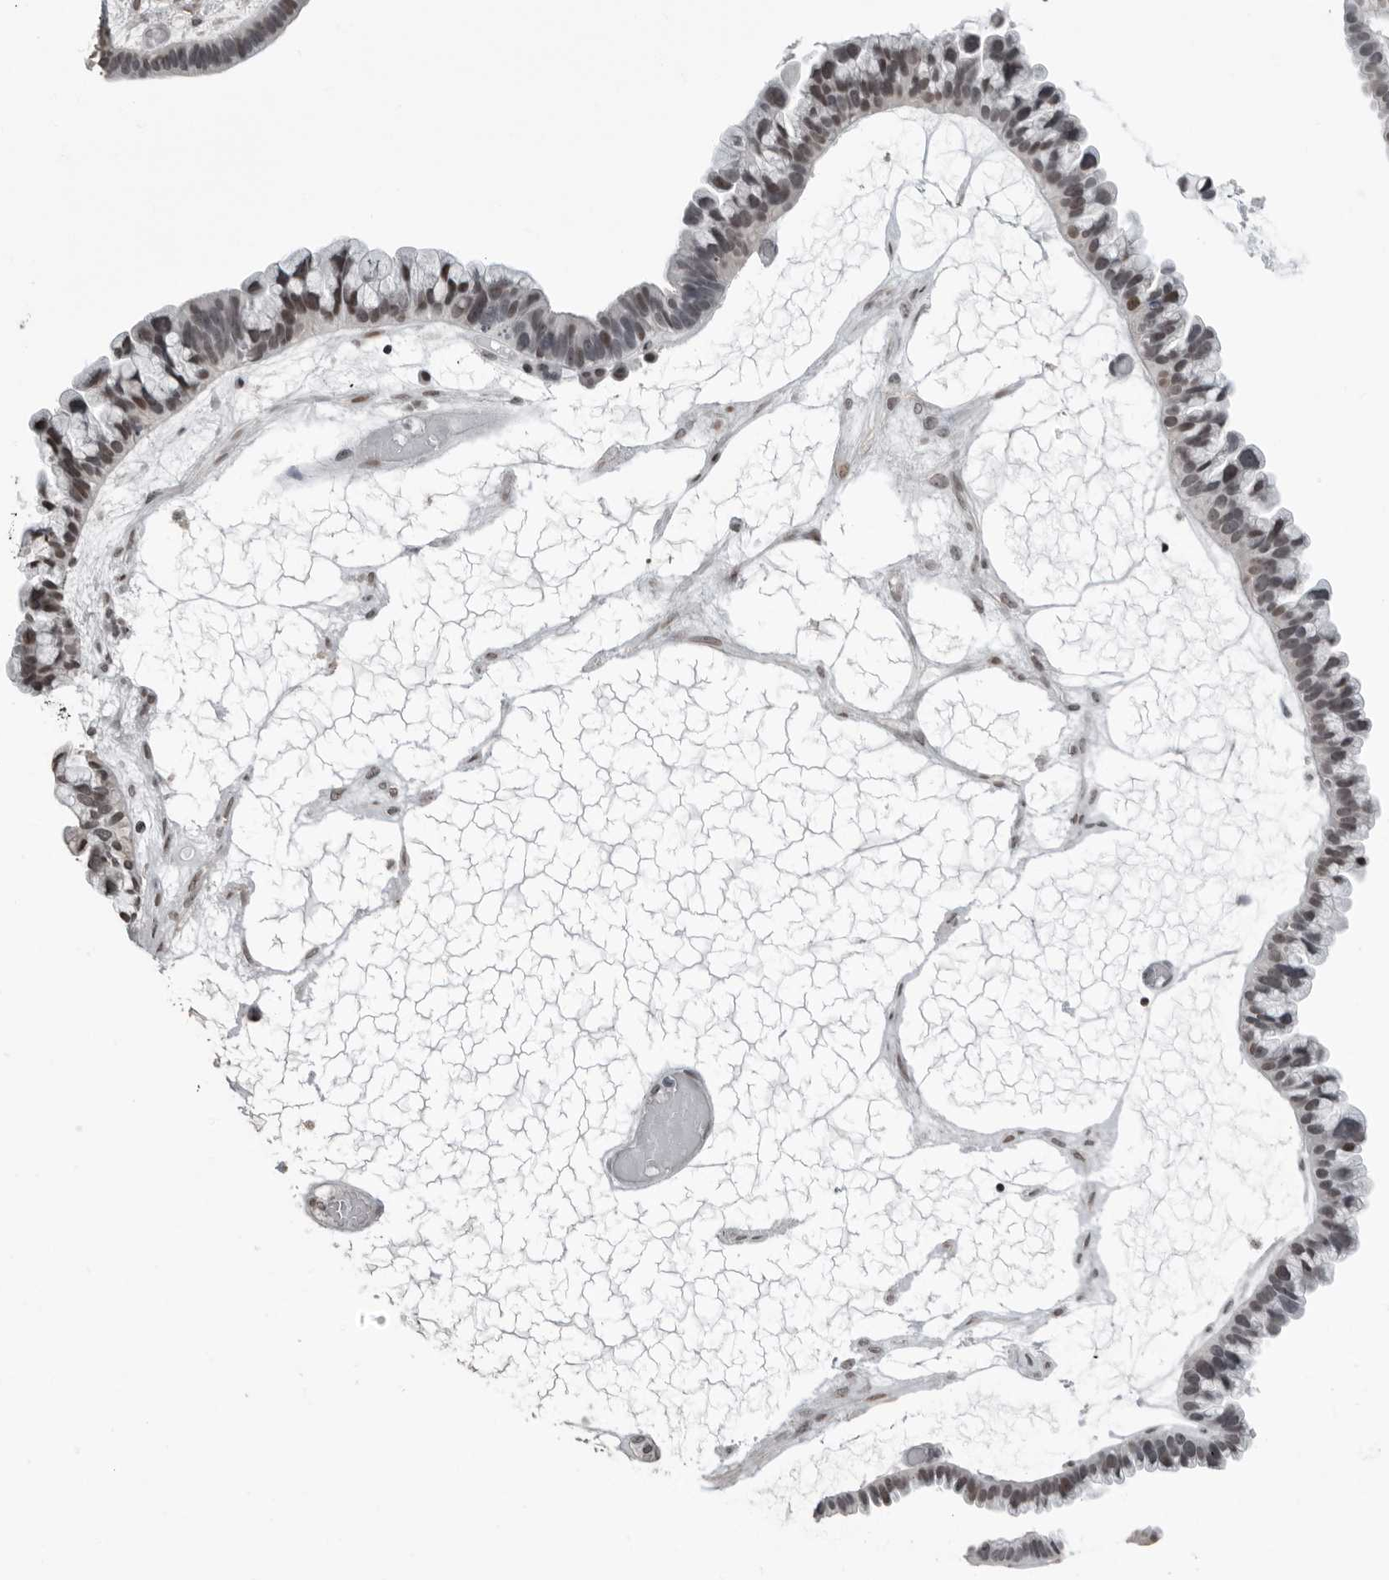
{"staining": {"intensity": "weak", "quantity": "<25%", "location": "nuclear"}, "tissue": "ovarian cancer", "cell_type": "Tumor cells", "image_type": "cancer", "snomed": [{"axis": "morphology", "description": "Cystadenocarcinoma, serous, NOS"}, {"axis": "topography", "description": "Ovary"}], "caption": "There is no significant expression in tumor cells of ovarian cancer.", "gene": "ORC1", "patient": {"sex": "female", "age": 56}}